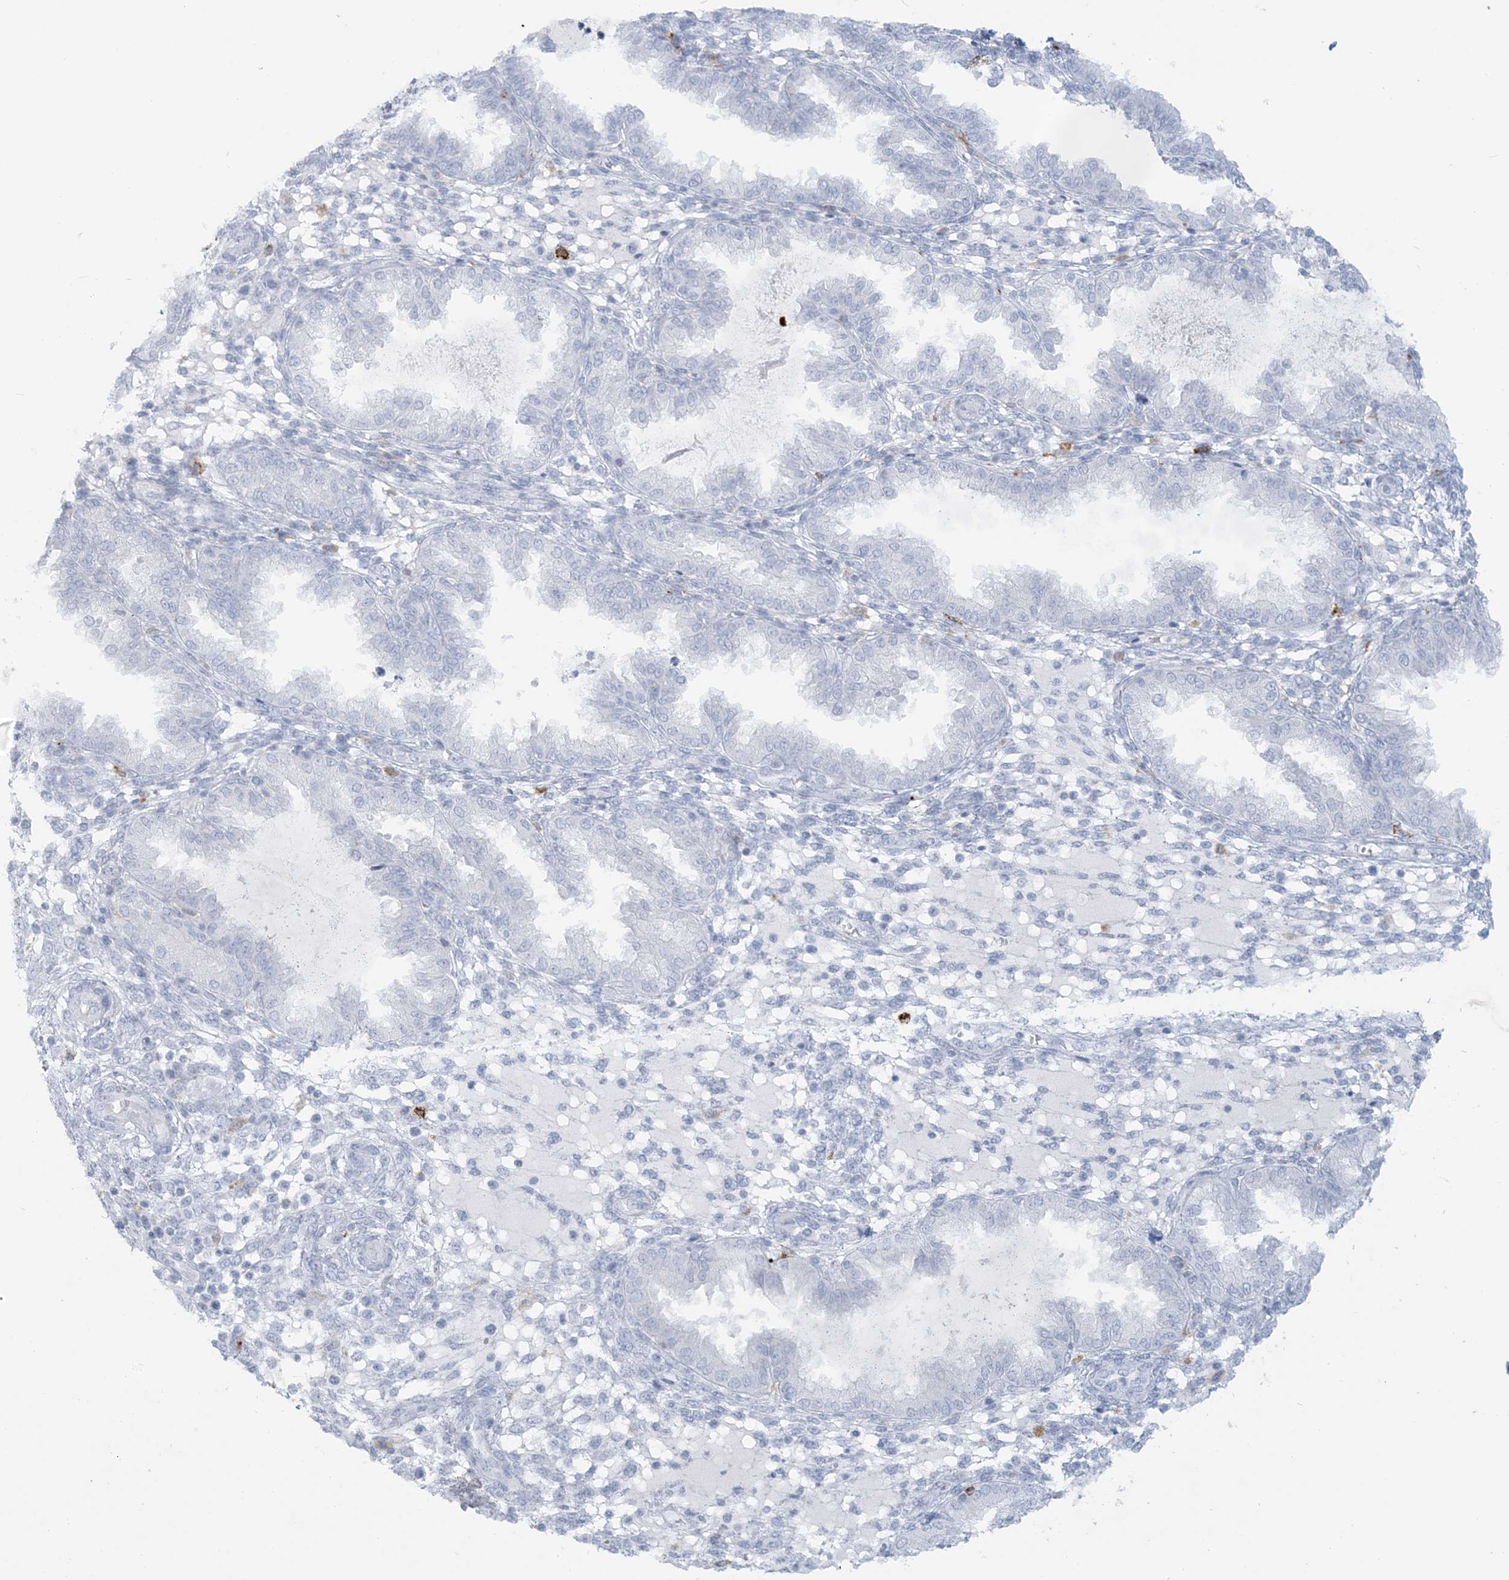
{"staining": {"intensity": "negative", "quantity": "none", "location": "none"}, "tissue": "endometrium", "cell_type": "Cells in endometrial stroma", "image_type": "normal", "snomed": [{"axis": "morphology", "description": "Normal tissue, NOS"}, {"axis": "topography", "description": "Endometrium"}], "caption": "Immunohistochemical staining of normal human endometrium shows no significant expression in cells in endometrial stroma. The staining was performed using DAB to visualize the protein expression in brown, while the nuclei were stained in blue with hematoxylin (Magnification: 20x).", "gene": "HLA", "patient": {"sex": "female", "age": 33}}